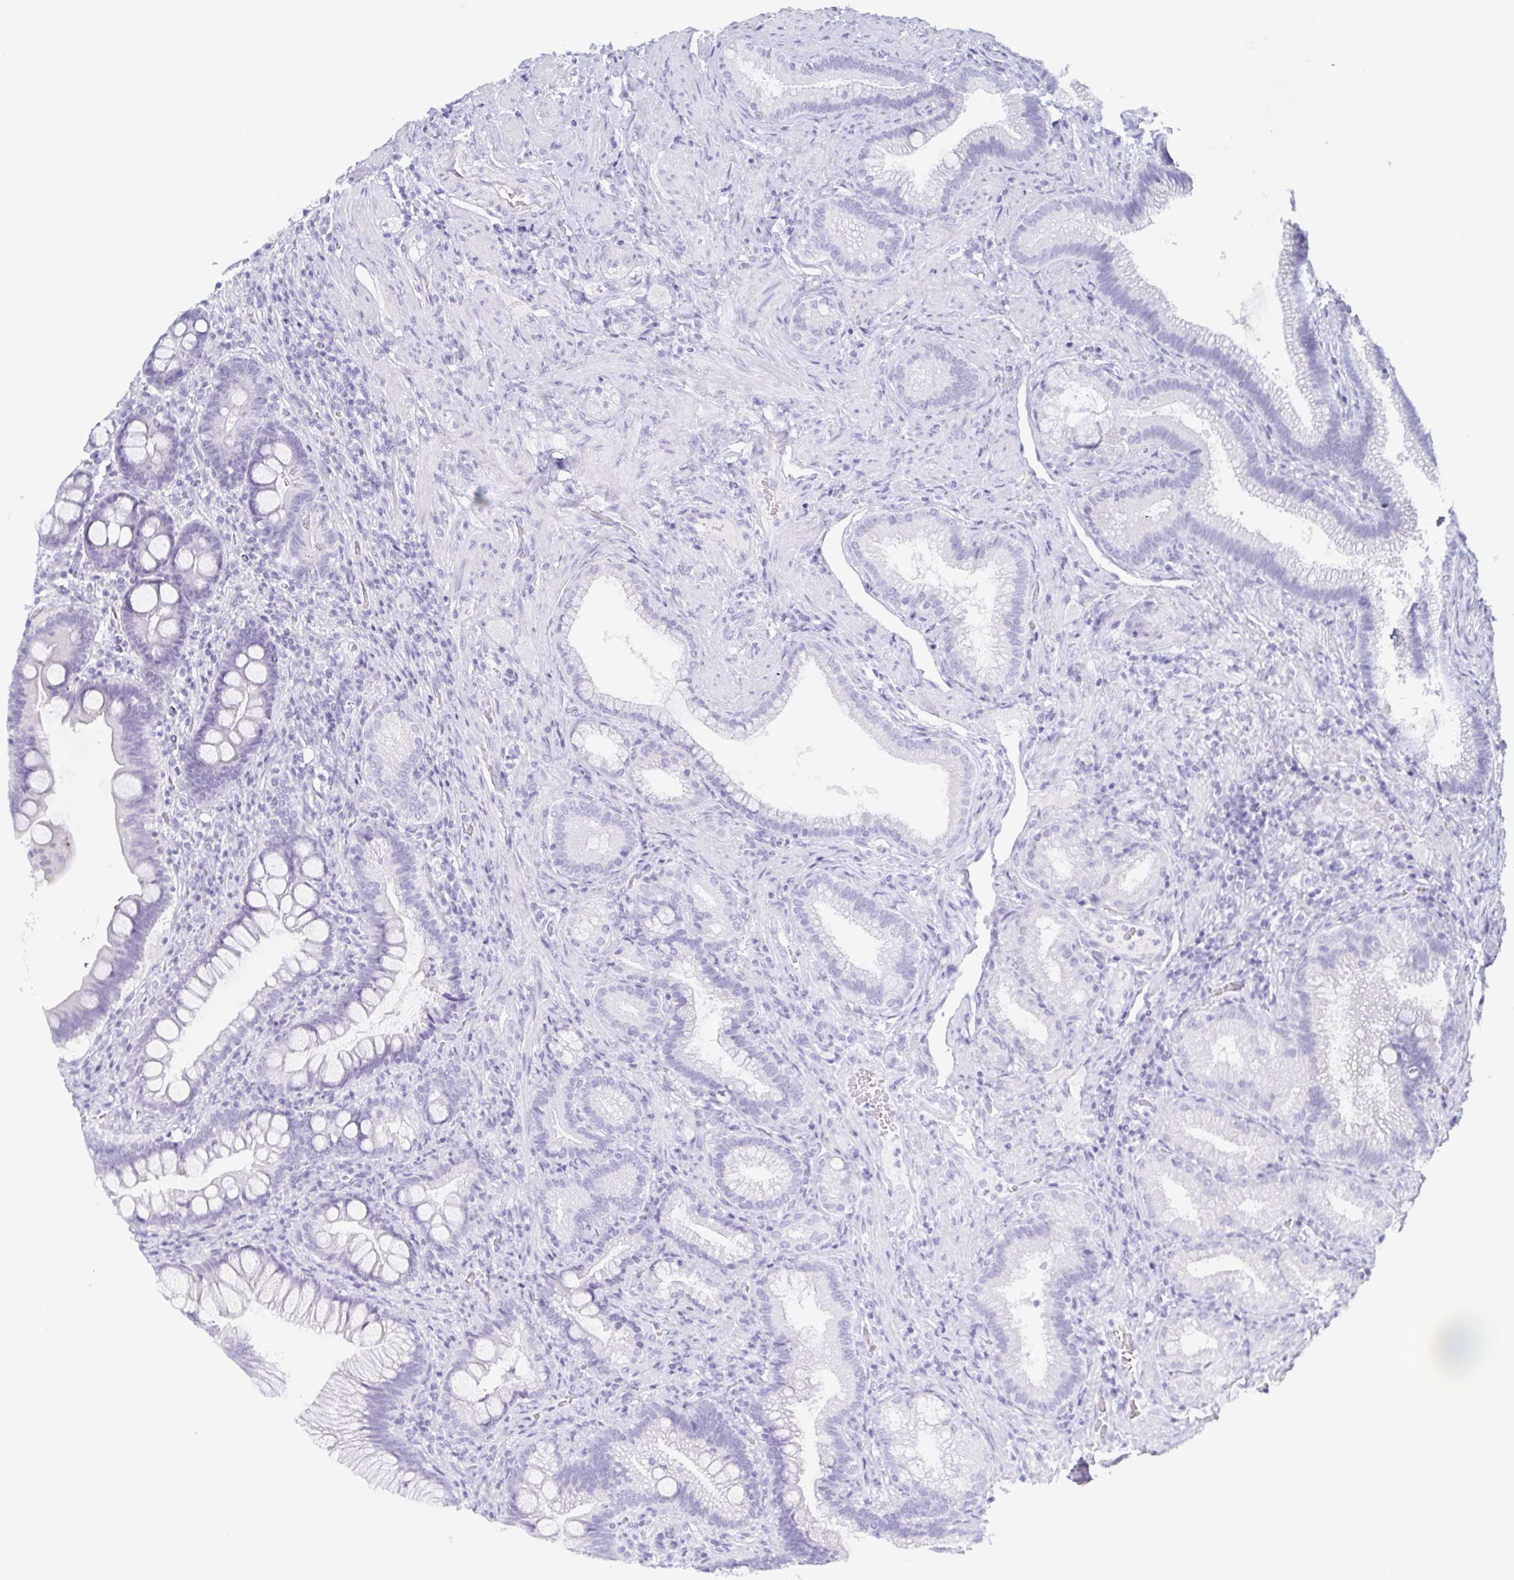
{"staining": {"intensity": "weak", "quantity": "<25%", "location": "cytoplasmic/membranous"}, "tissue": "duodenum", "cell_type": "Glandular cells", "image_type": "normal", "snomed": [{"axis": "morphology", "description": "Normal tissue, NOS"}, {"axis": "topography", "description": "Pancreas"}, {"axis": "topography", "description": "Duodenum"}], "caption": "This is a histopathology image of immunohistochemistry (IHC) staining of unremarkable duodenum, which shows no positivity in glandular cells.", "gene": "ZG16B", "patient": {"sex": "male", "age": 59}}